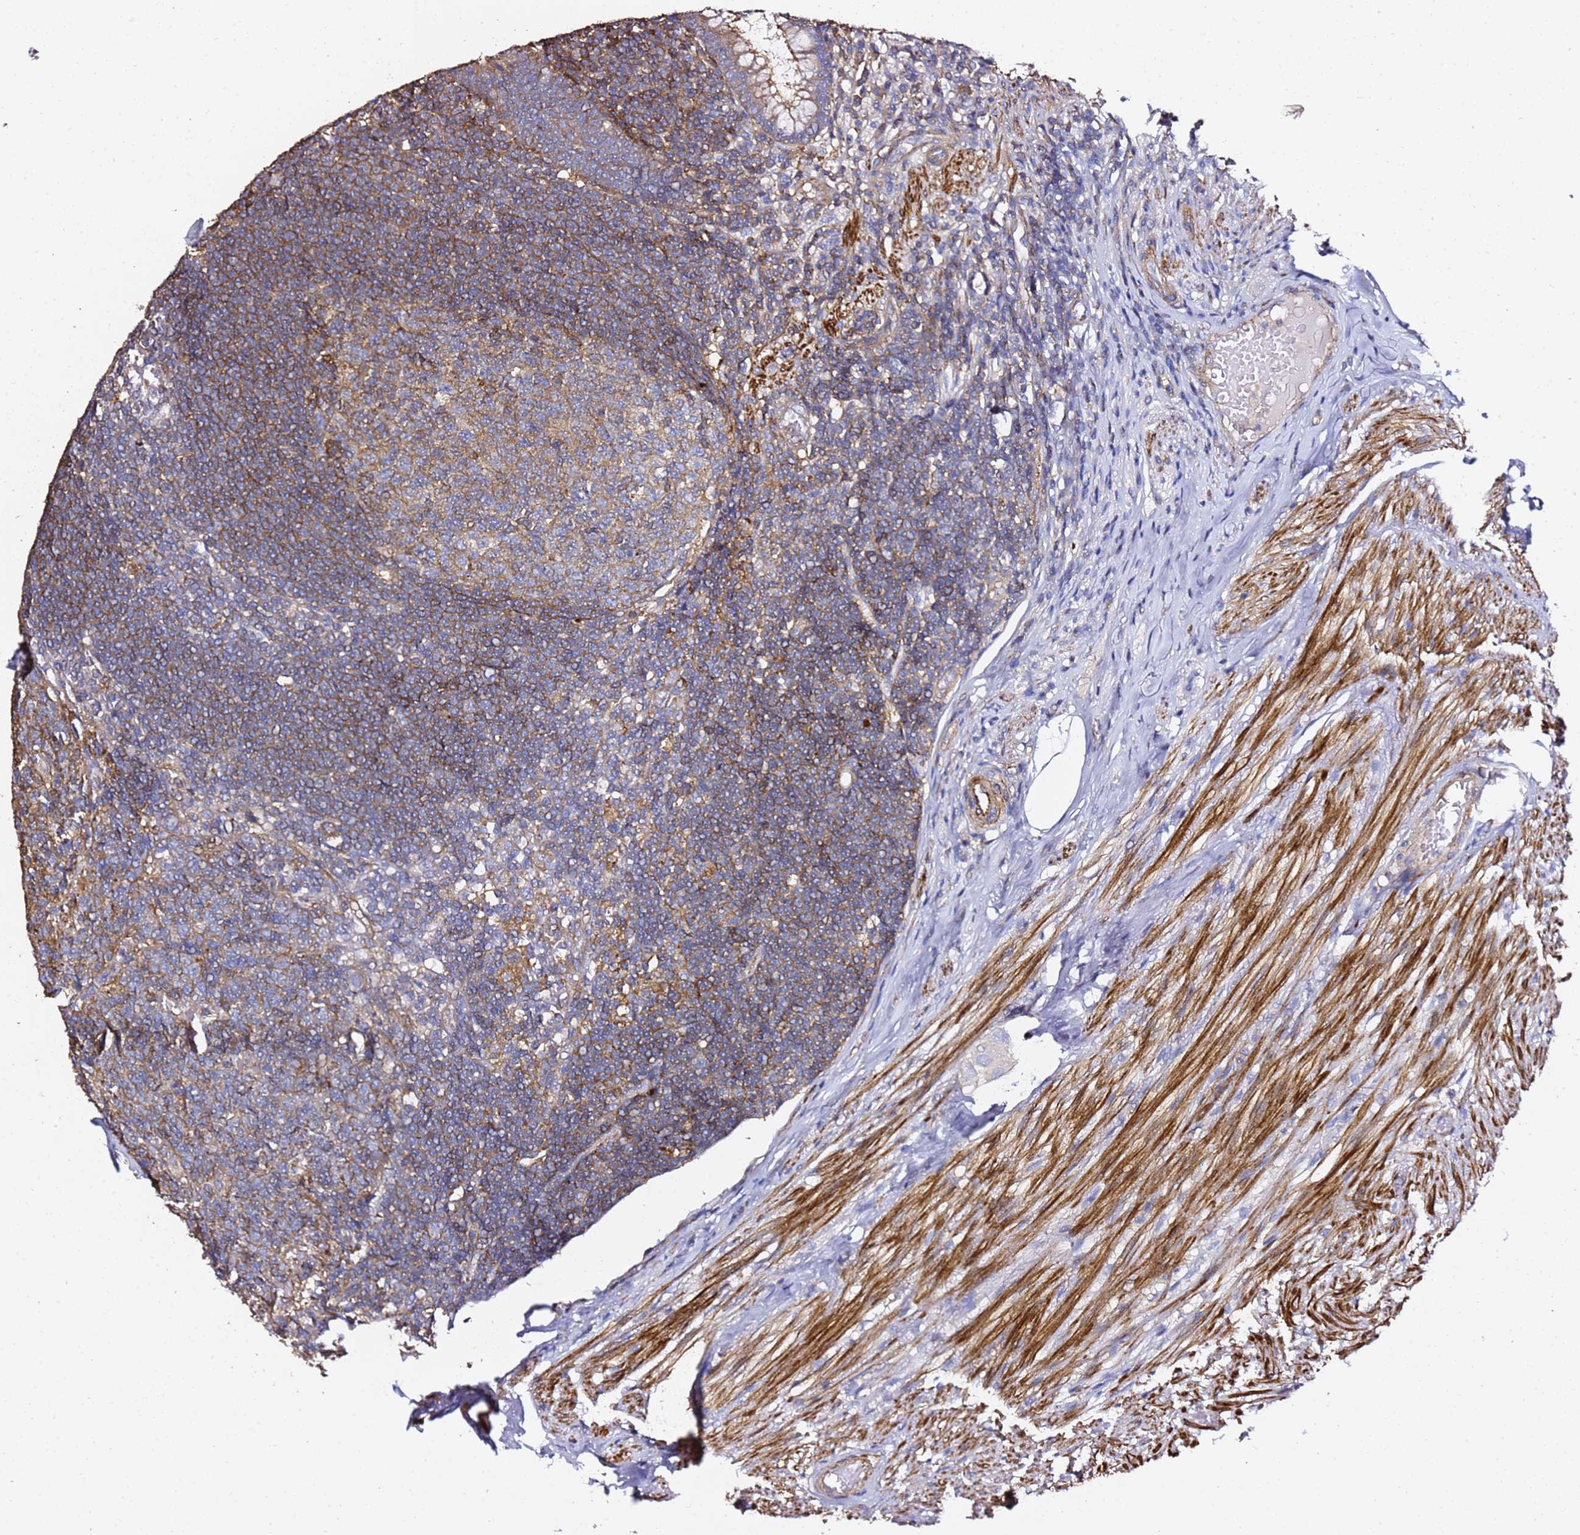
{"staining": {"intensity": "moderate", "quantity": ">75%", "location": "cytoplasmic/membranous"}, "tissue": "appendix", "cell_type": "Glandular cells", "image_type": "normal", "snomed": [{"axis": "morphology", "description": "Normal tissue, NOS"}, {"axis": "topography", "description": "Appendix"}], "caption": "Protein analysis of benign appendix displays moderate cytoplasmic/membranous positivity in about >75% of glandular cells. Ihc stains the protein of interest in brown and the nuclei are stained blue.", "gene": "ZFP36L2", "patient": {"sex": "male", "age": 83}}